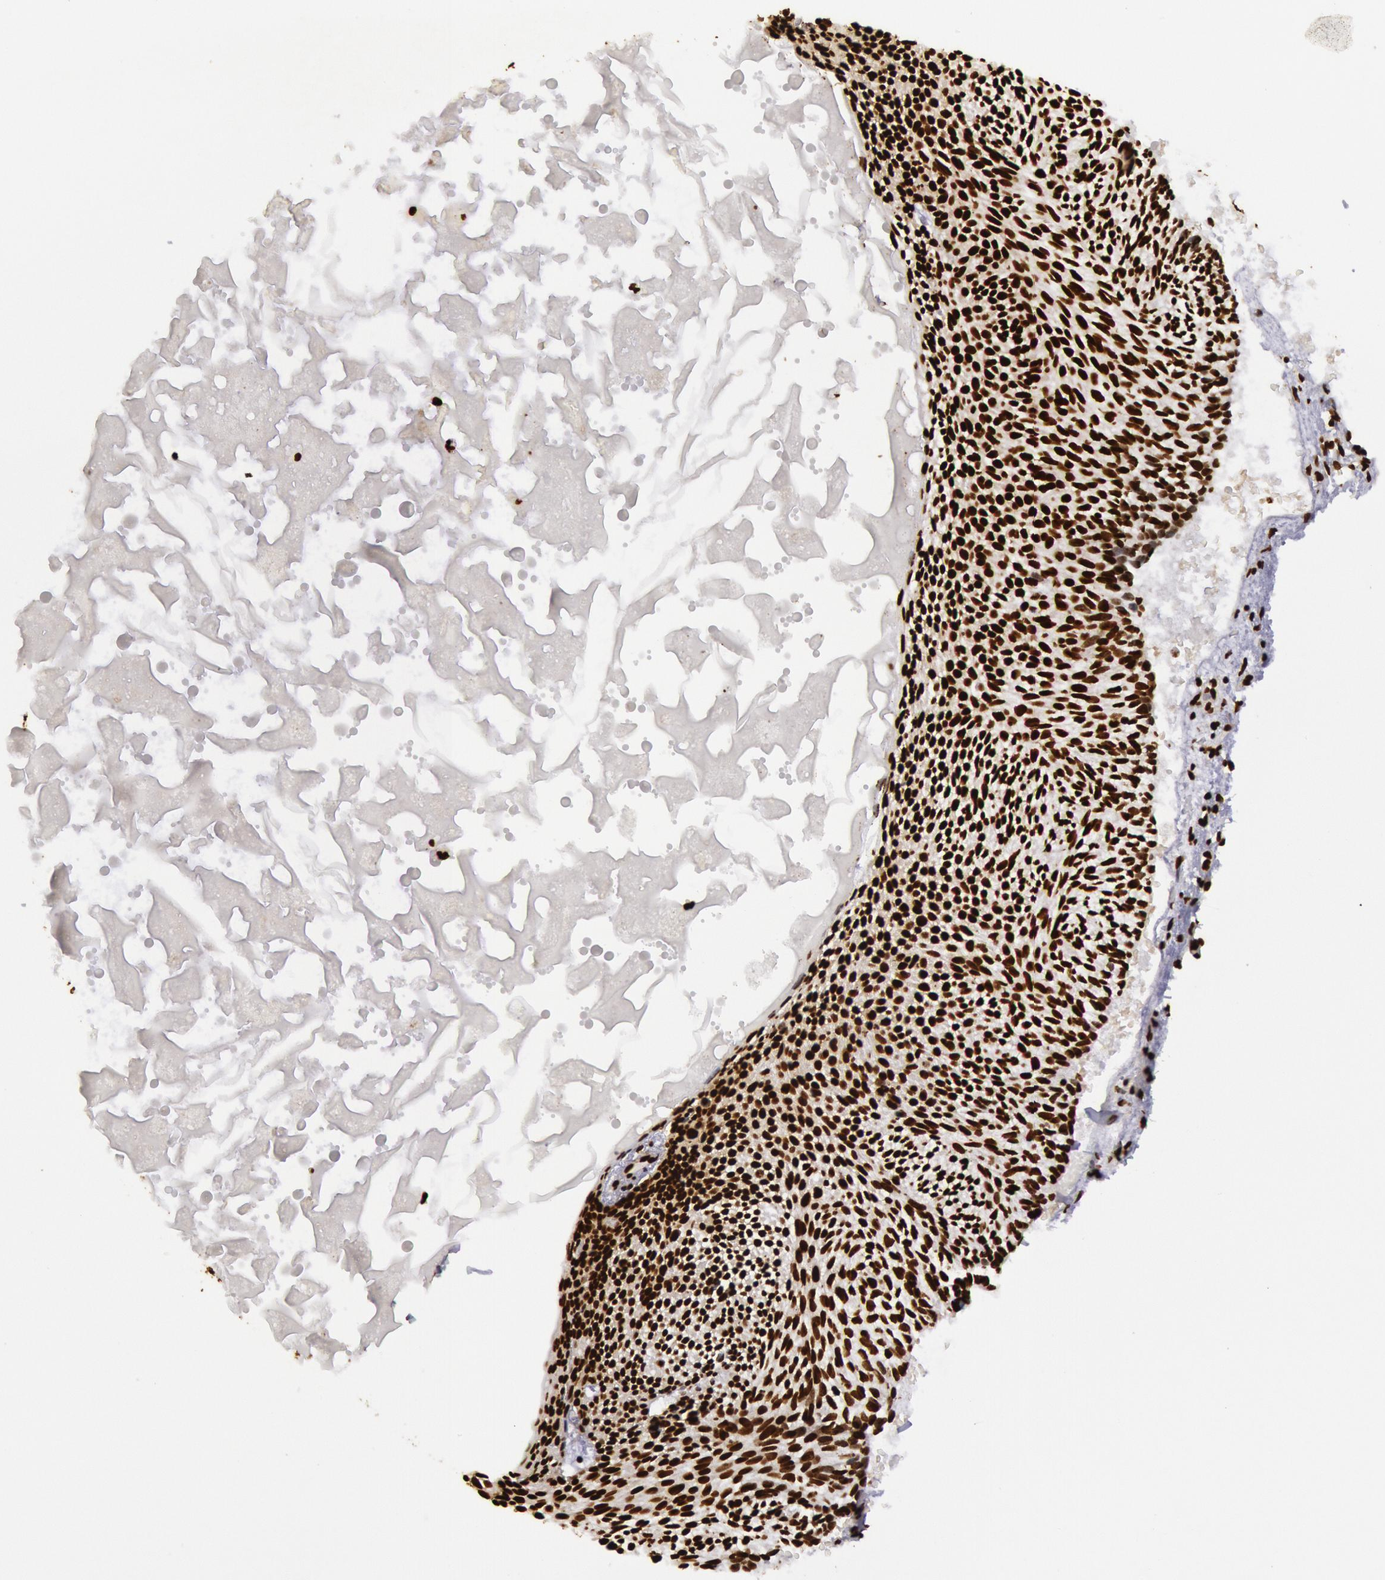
{"staining": {"intensity": "strong", "quantity": ">75%", "location": "nuclear"}, "tissue": "skin cancer", "cell_type": "Tumor cells", "image_type": "cancer", "snomed": [{"axis": "morphology", "description": "Basal cell carcinoma"}, {"axis": "topography", "description": "Skin"}], "caption": "This histopathology image reveals IHC staining of human skin cancer, with high strong nuclear staining in approximately >75% of tumor cells.", "gene": "H3-4", "patient": {"sex": "male", "age": 84}}